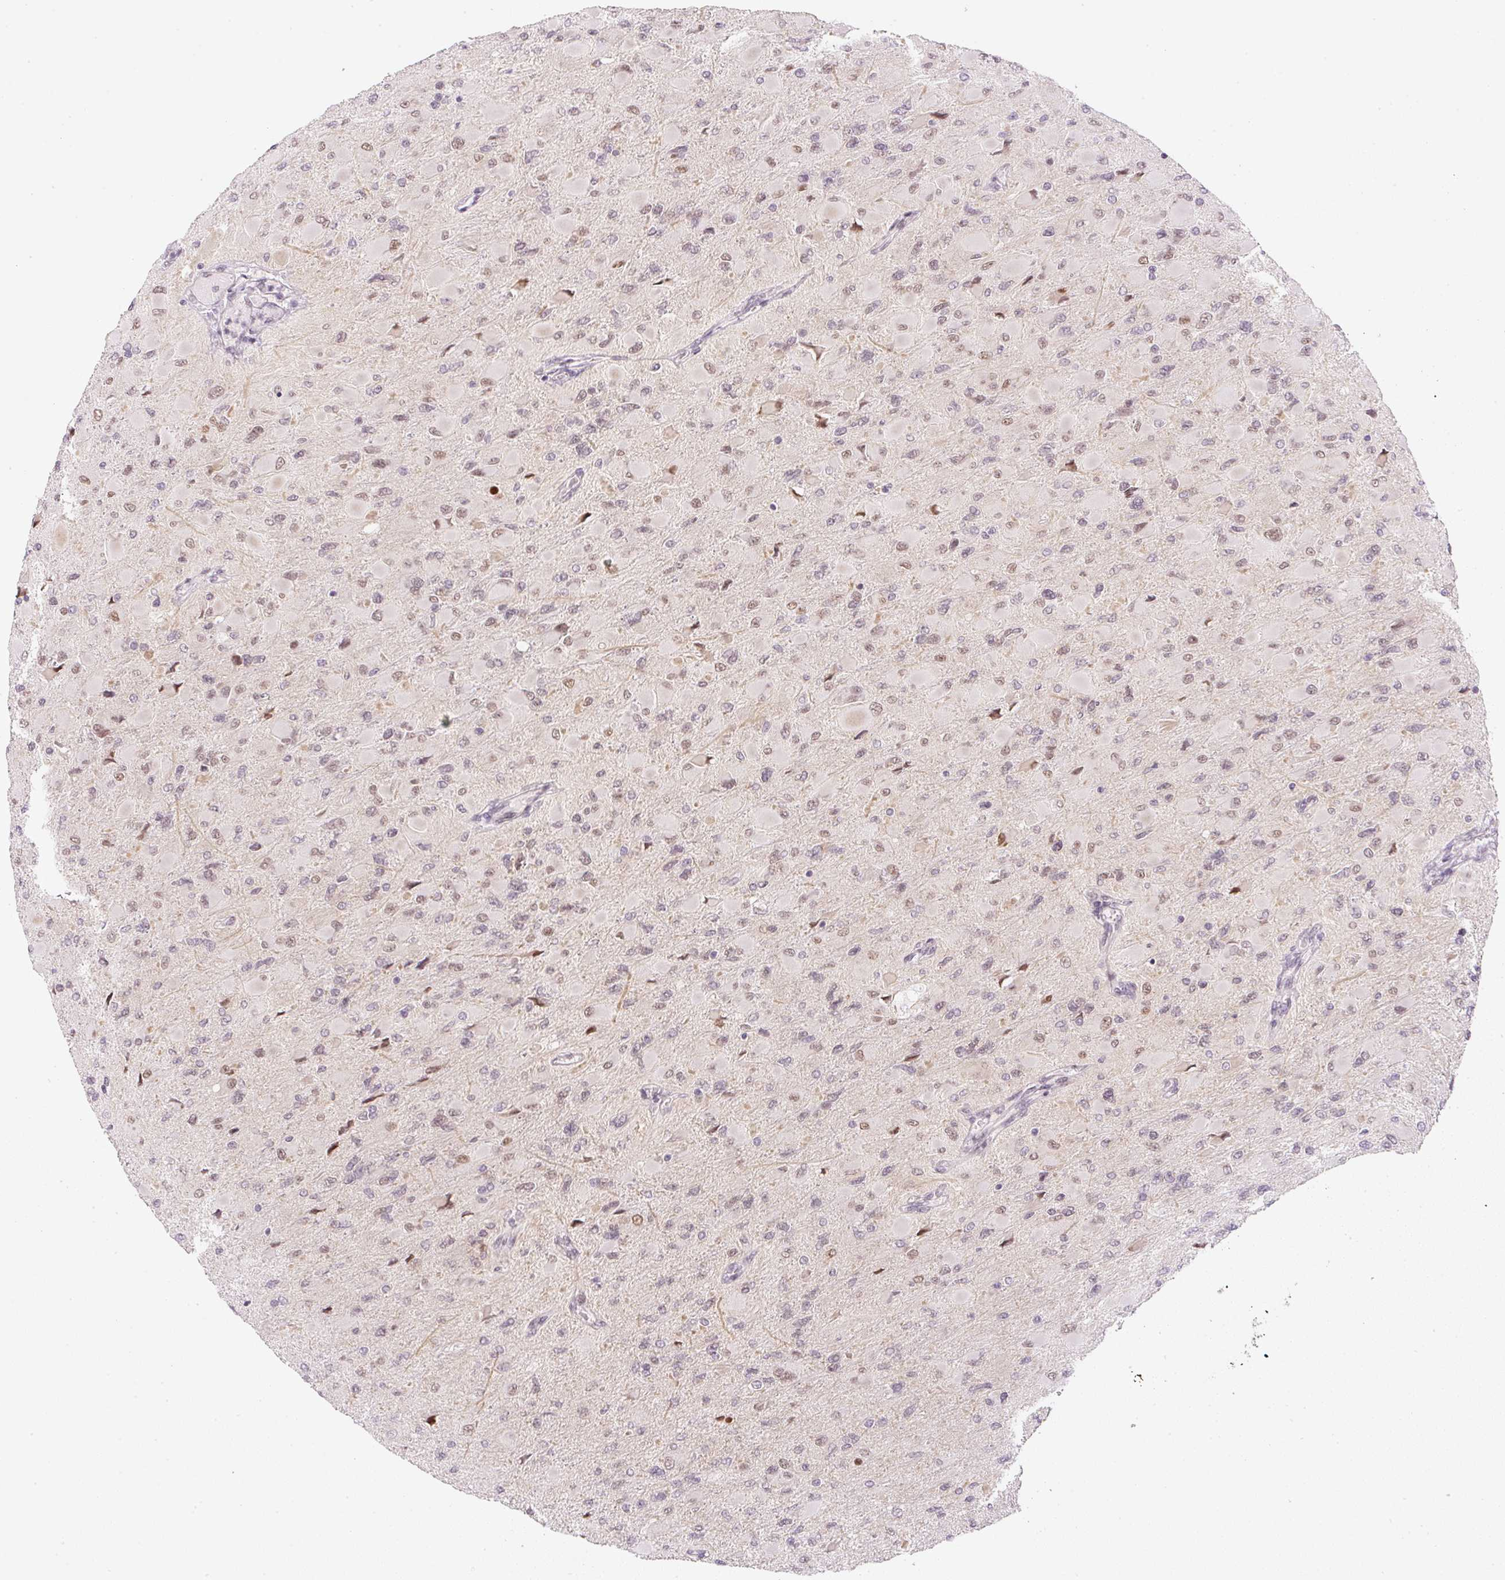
{"staining": {"intensity": "weak", "quantity": ">75%", "location": "nuclear"}, "tissue": "glioma", "cell_type": "Tumor cells", "image_type": "cancer", "snomed": [{"axis": "morphology", "description": "Glioma, malignant, High grade"}, {"axis": "topography", "description": "Cerebral cortex"}], "caption": "Immunohistochemistry (DAB) staining of glioma reveals weak nuclear protein staining in approximately >75% of tumor cells. Immunohistochemistry stains the protein of interest in brown and the nuclei are stained blue.", "gene": "DPPA4", "patient": {"sex": "female", "age": 36}}